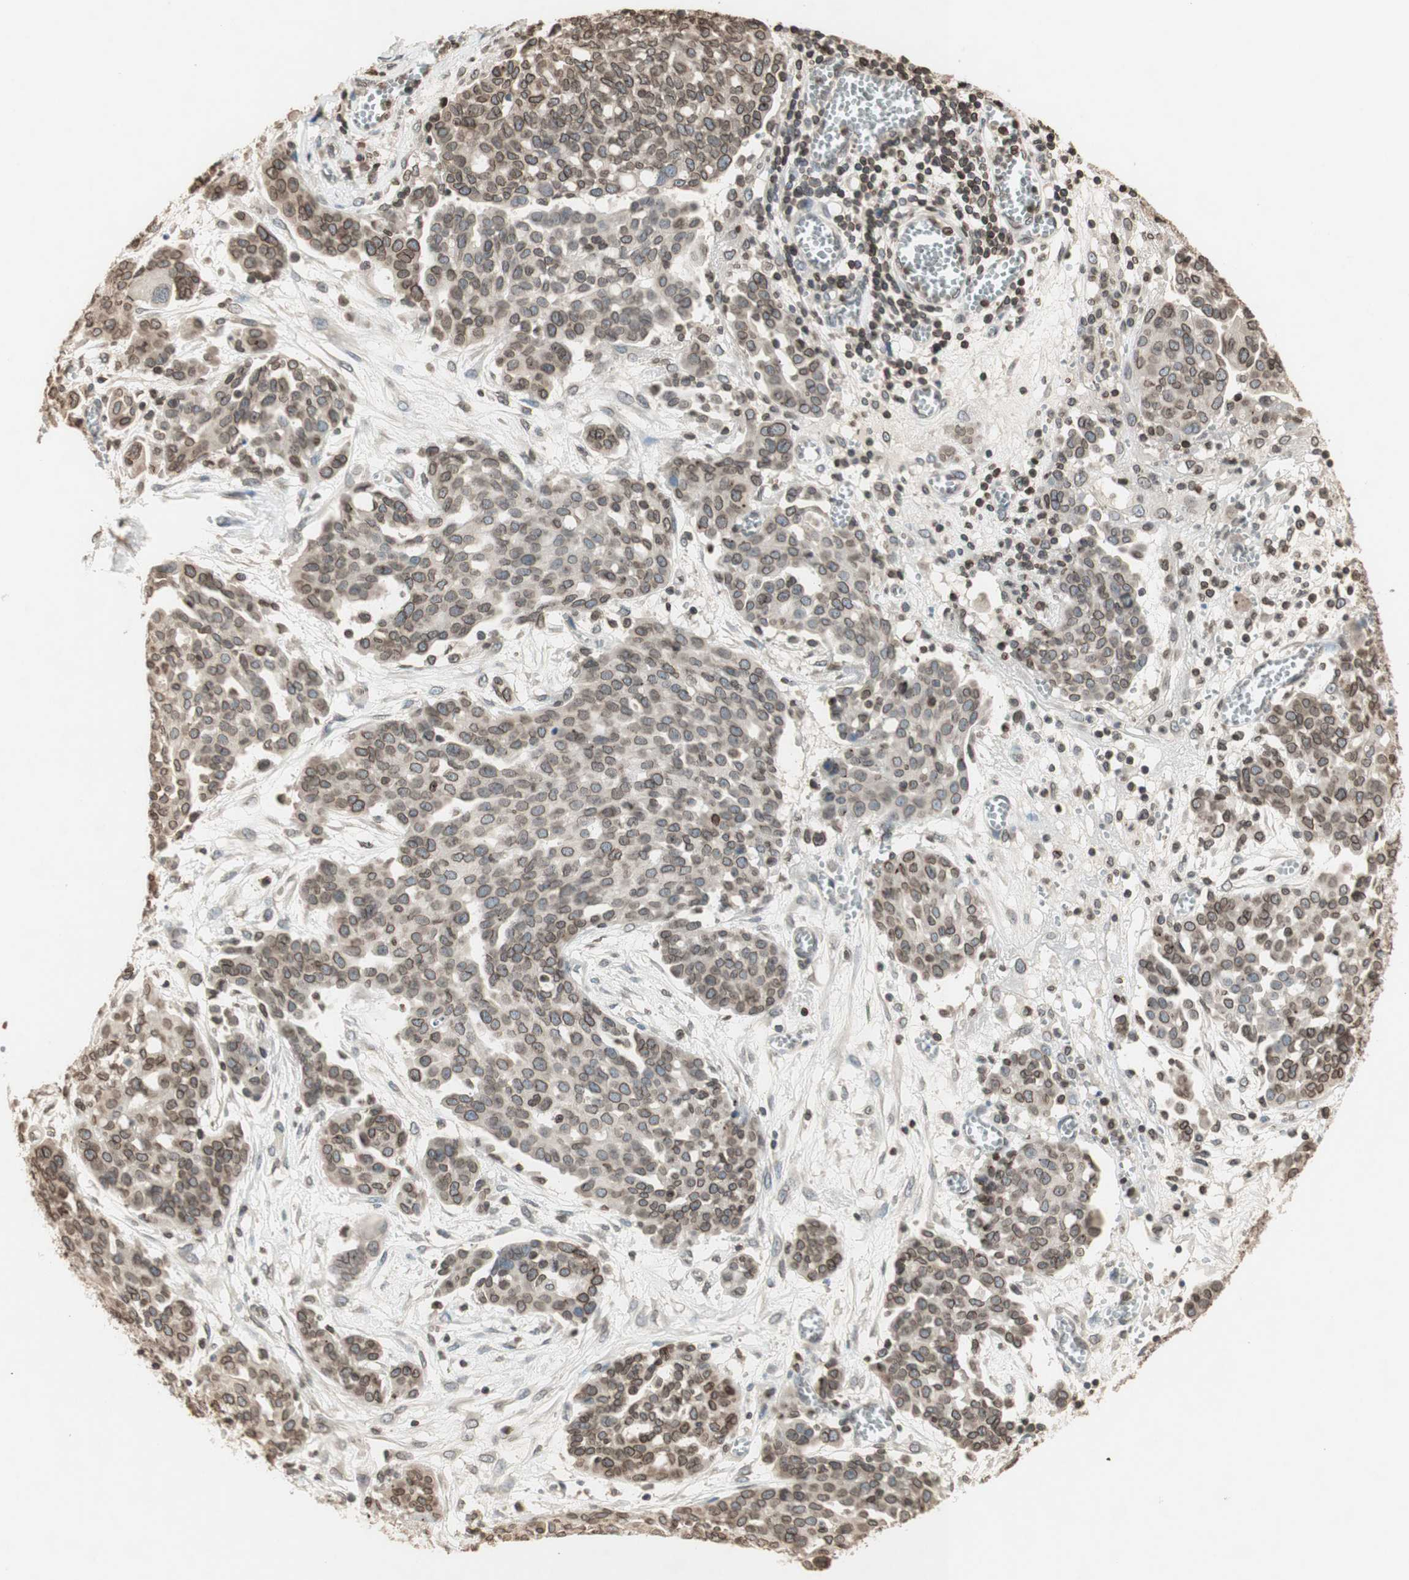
{"staining": {"intensity": "moderate", "quantity": ">75%", "location": "cytoplasmic/membranous,nuclear"}, "tissue": "ovarian cancer", "cell_type": "Tumor cells", "image_type": "cancer", "snomed": [{"axis": "morphology", "description": "Cystadenocarcinoma, serous, NOS"}, {"axis": "topography", "description": "Soft tissue"}, {"axis": "topography", "description": "Ovary"}], "caption": "Immunohistochemical staining of ovarian cancer demonstrates medium levels of moderate cytoplasmic/membranous and nuclear staining in about >75% of tumor cells. (DAB (3,3'-diaminobenzidine) IHC with brightfield microscopy, high magnification).", "gene": "TMPO", "patient": {"sex": "female", "age": 57}}